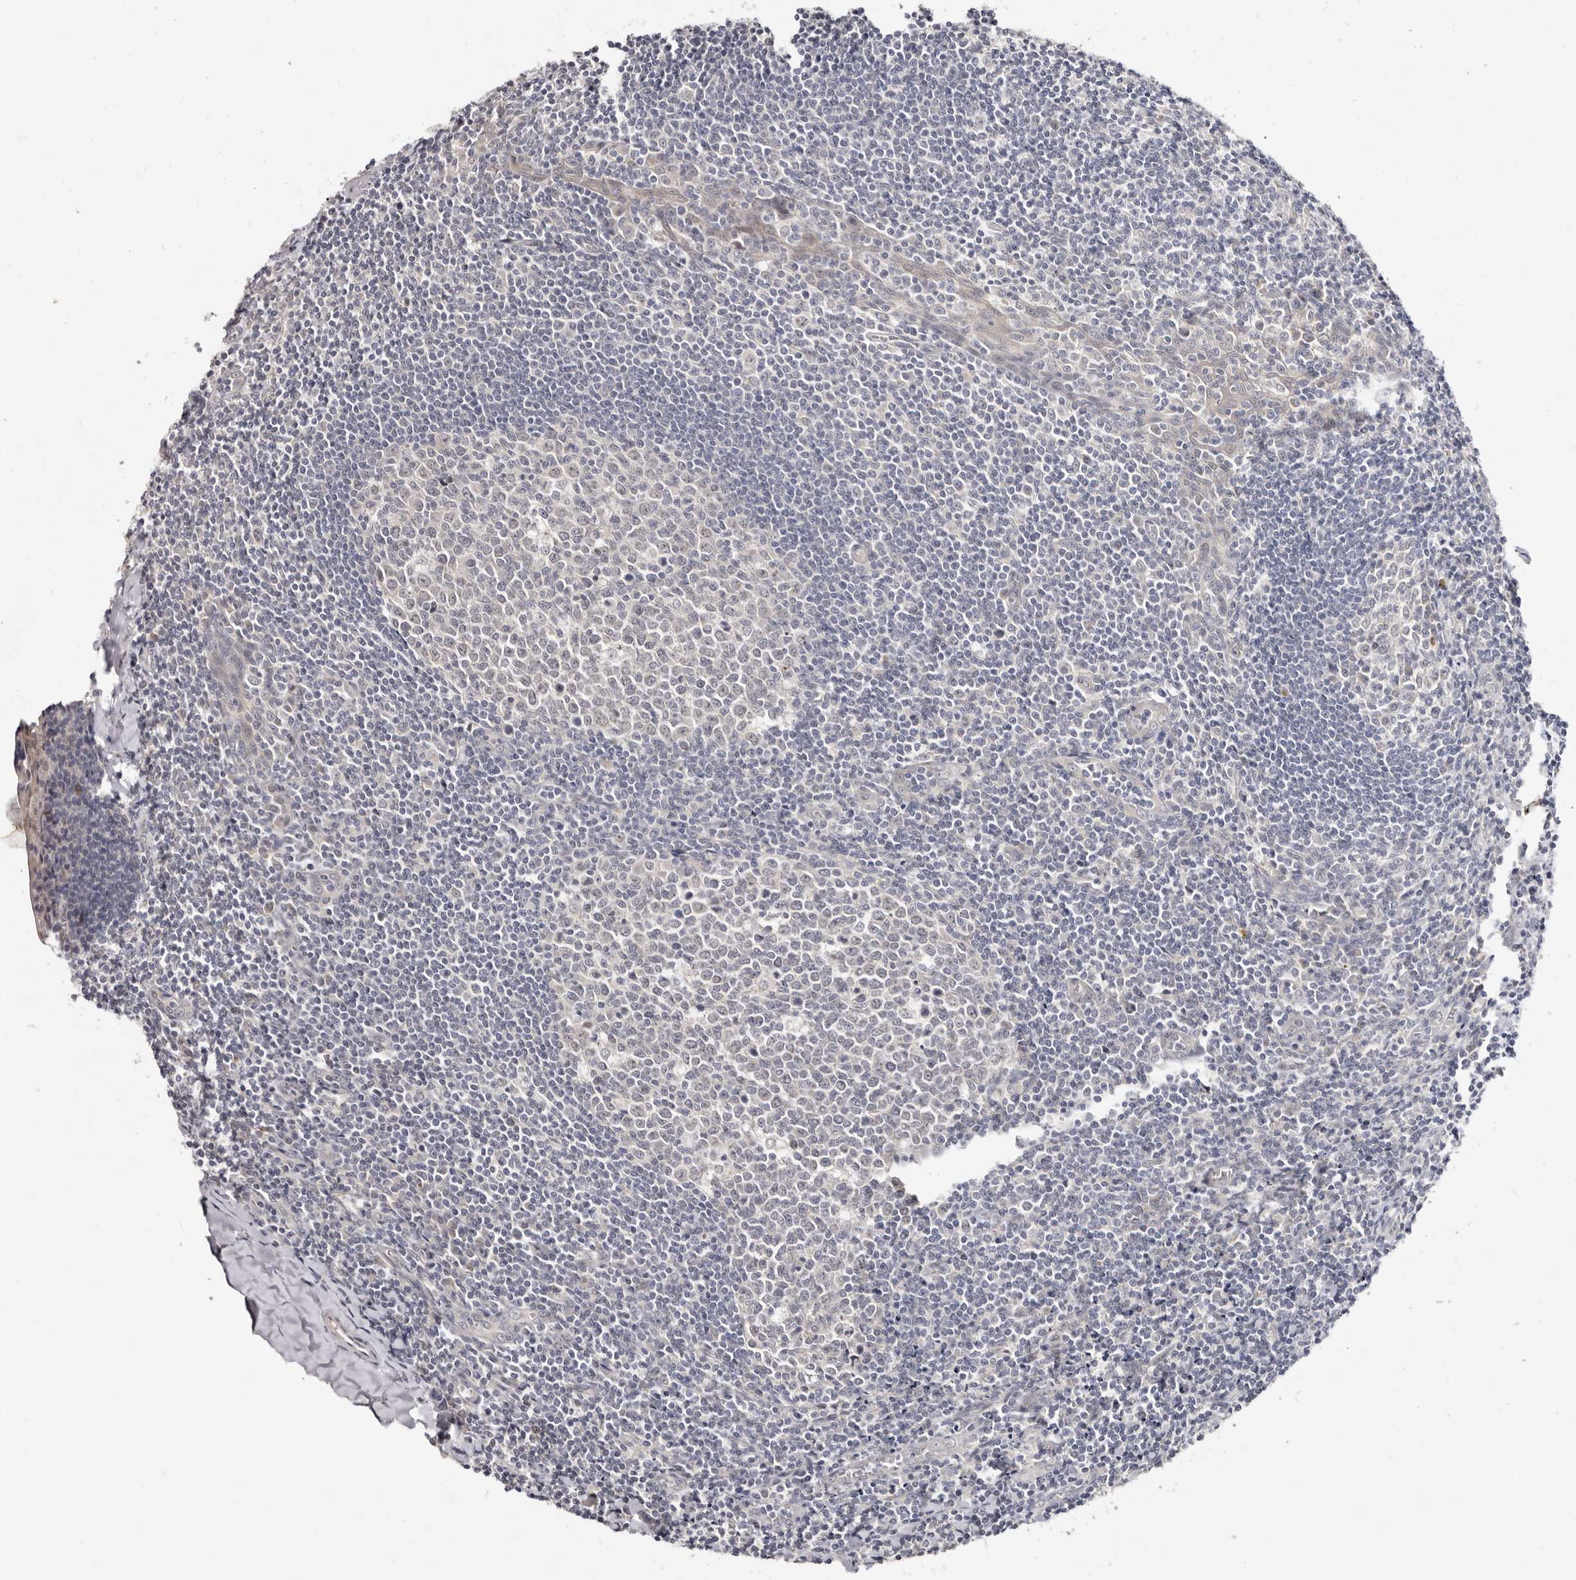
{"staining": {"intensity": "negative", "quantity": "none", "location": "none"}, "tissue": "tonsil", "cell_type": "Germinal center cells", "image_type": "normal", "snomed": [{"axis": "morphology", "description": "Normal tissue, NOS"}, {"axis": "topography", "description": "Tonsil"}], "caption": "Germinal center cells are negative for protein expression in benign human tonsil. The staining was performed using DAB (3,3'-diaminobenzidine) to visualize the protein expression in brown, while the nuclei were stained in blue with hematoxylin (Magnification: 20x).", "gene": "KLHL4", "patient": {"sex": "male", "age": 27}}